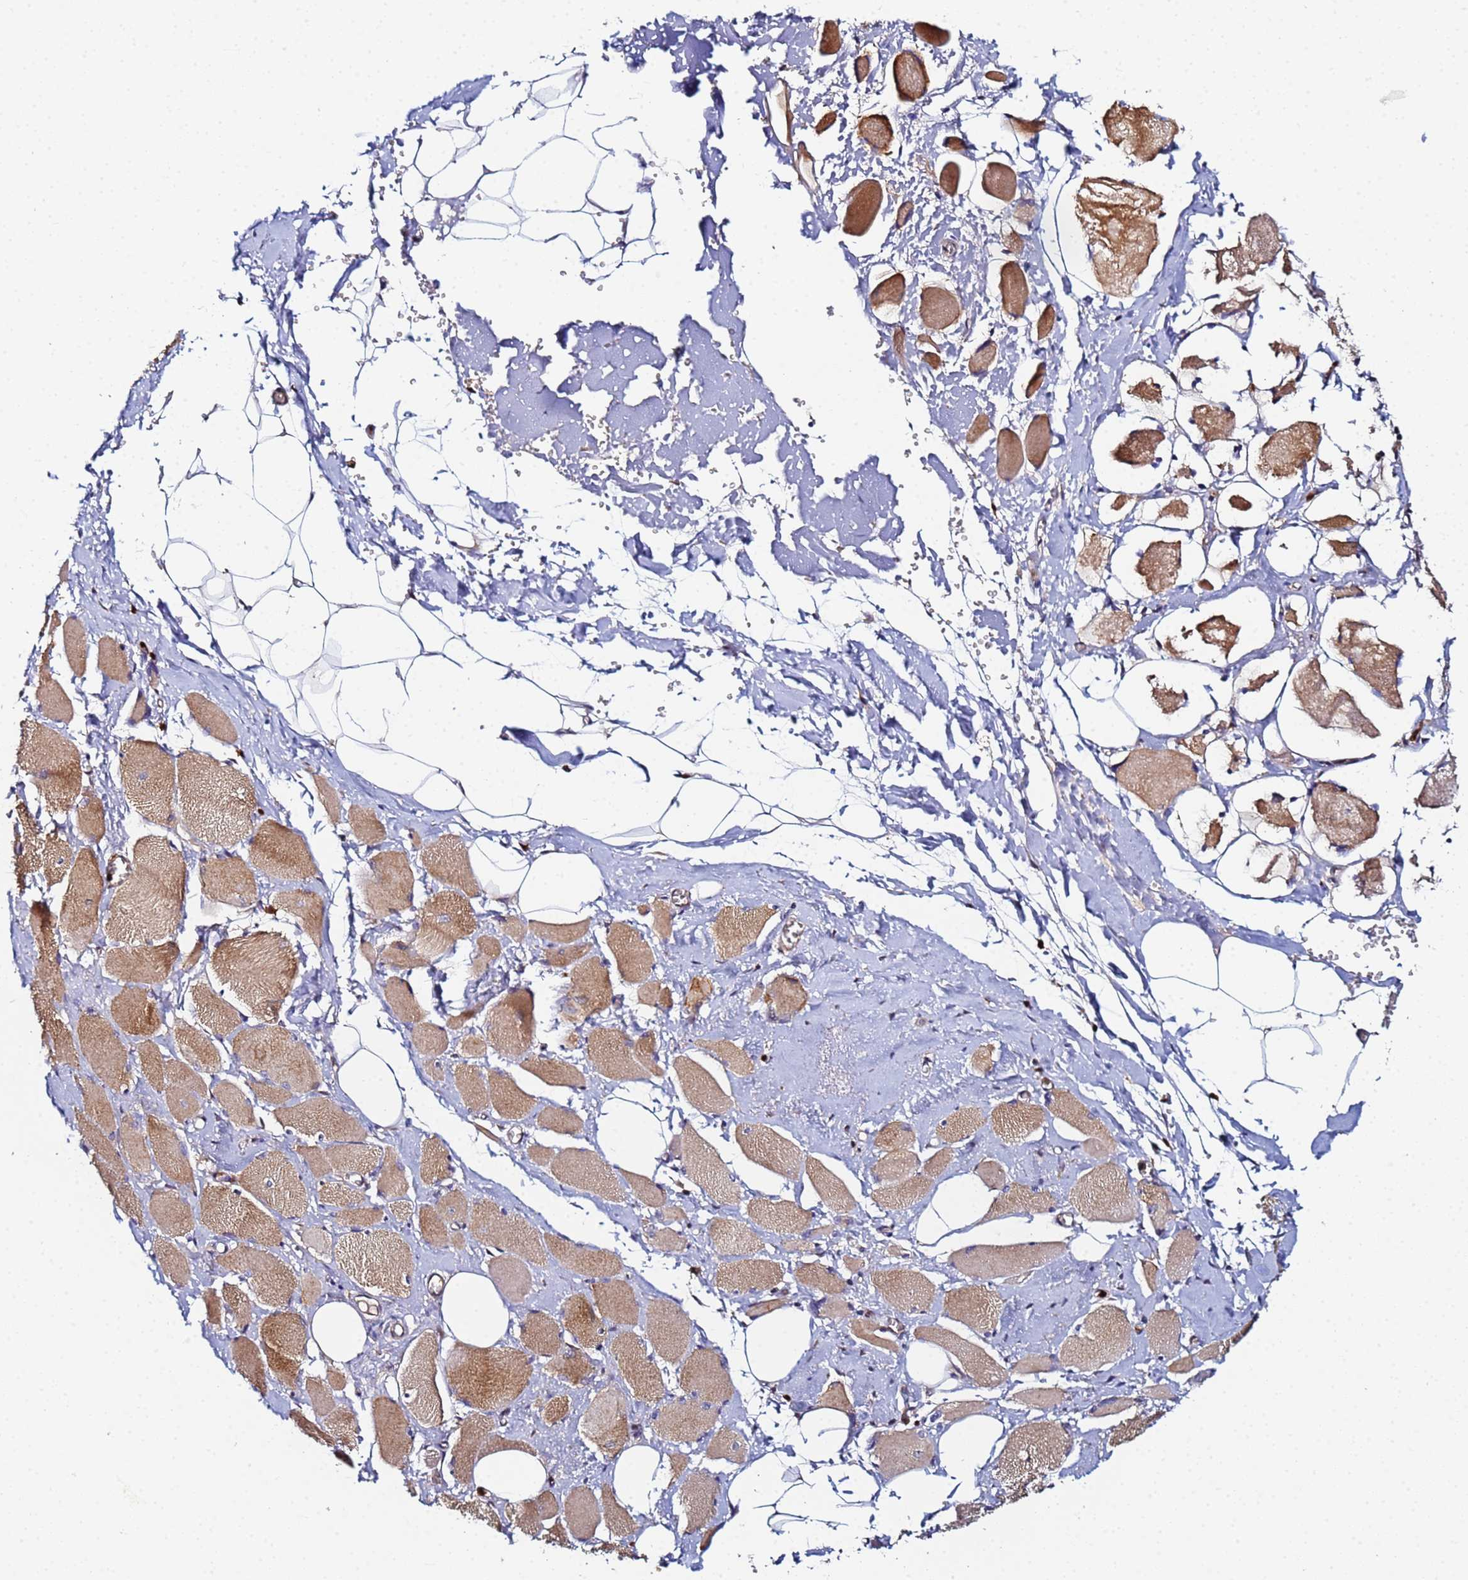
{"staining": {"intensity": "moderate", "quantity": ">75%", "location": "cytoplasmic/membranous"}, "tissue": "skeletal muscle", "cell_type": "Myocytes", "image_type": "normal", "snomed": [{"axis": "morphology", "description": "Normal tissue, NOS"}, {"axis": "morphology", "description": "Basal cell carcinoma"}, {"axis": "topography", "description": "Skeletal muscle"}], "caption": "Immunohistochemistry micrograph of benign human skeletal muscle stained for a protein (brown), which shows medium levels of moderate cytoplasmic/membranous expression in about >75% of myocytes.", "gene": "CCDC127", "patient": {"sex": "female", "age": 64}}